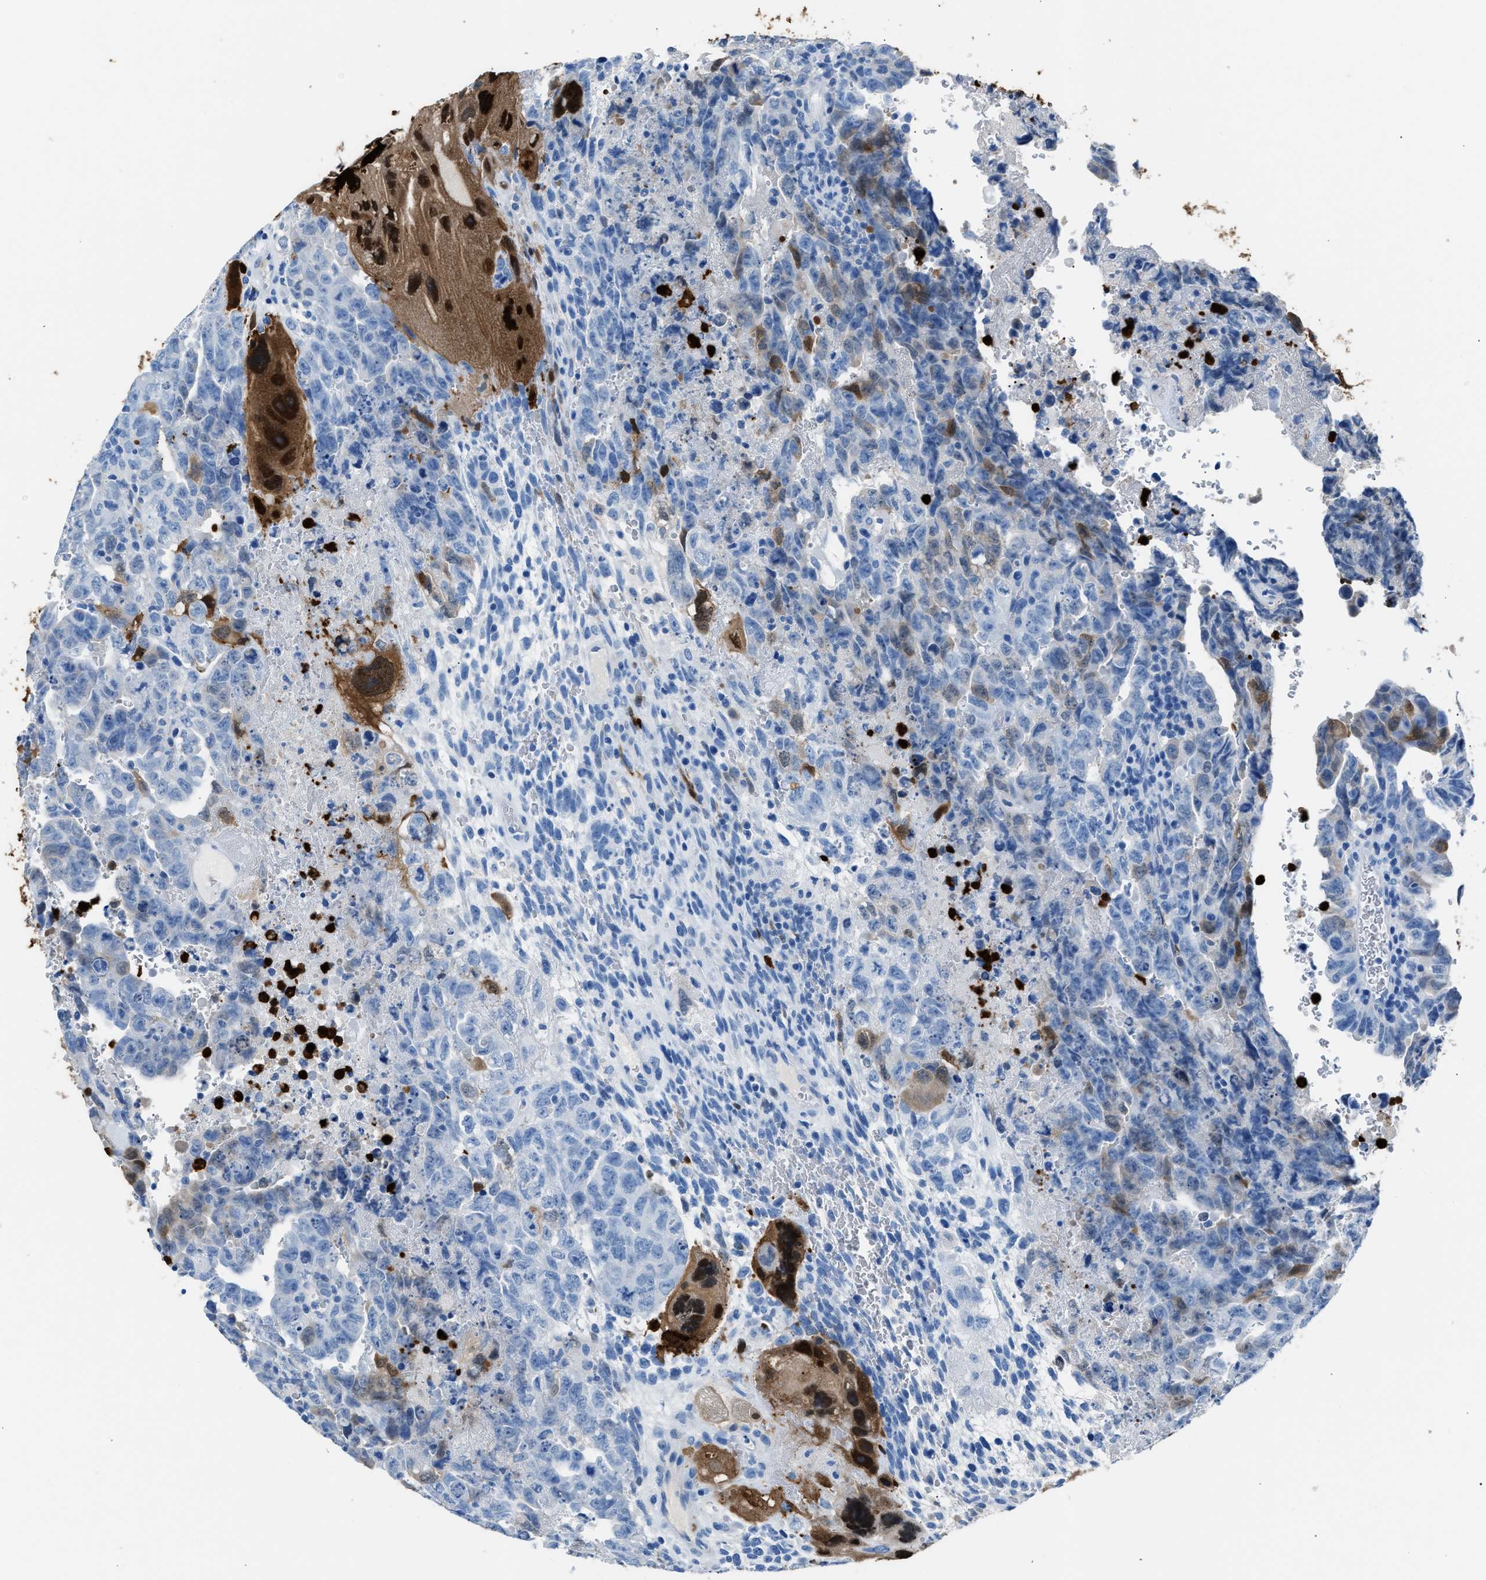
{"staining": {"intensity": "moderate", "quantity": "<25%", "location": "cytoplasmic/membranous"}, "tissue": "testis cancer", "cell_type": "Tumor cells", "image_type": "cancer", "snomed": [{"axis": "morphology", "description": "Carcinoma, Embryonal, NOS"}, {"axis": "topography", "description": "Testis"}], "caption": "DAB (3,3'-diaminobenzidine) immunohistochemical staining of human embryonal carcinoma (testis) demonstrates moderate cytoplasmic/membranous protein staining in about <25% of tumor cells.", "gene": "S100P", "patient": {"sex": "male", "age": 28}}